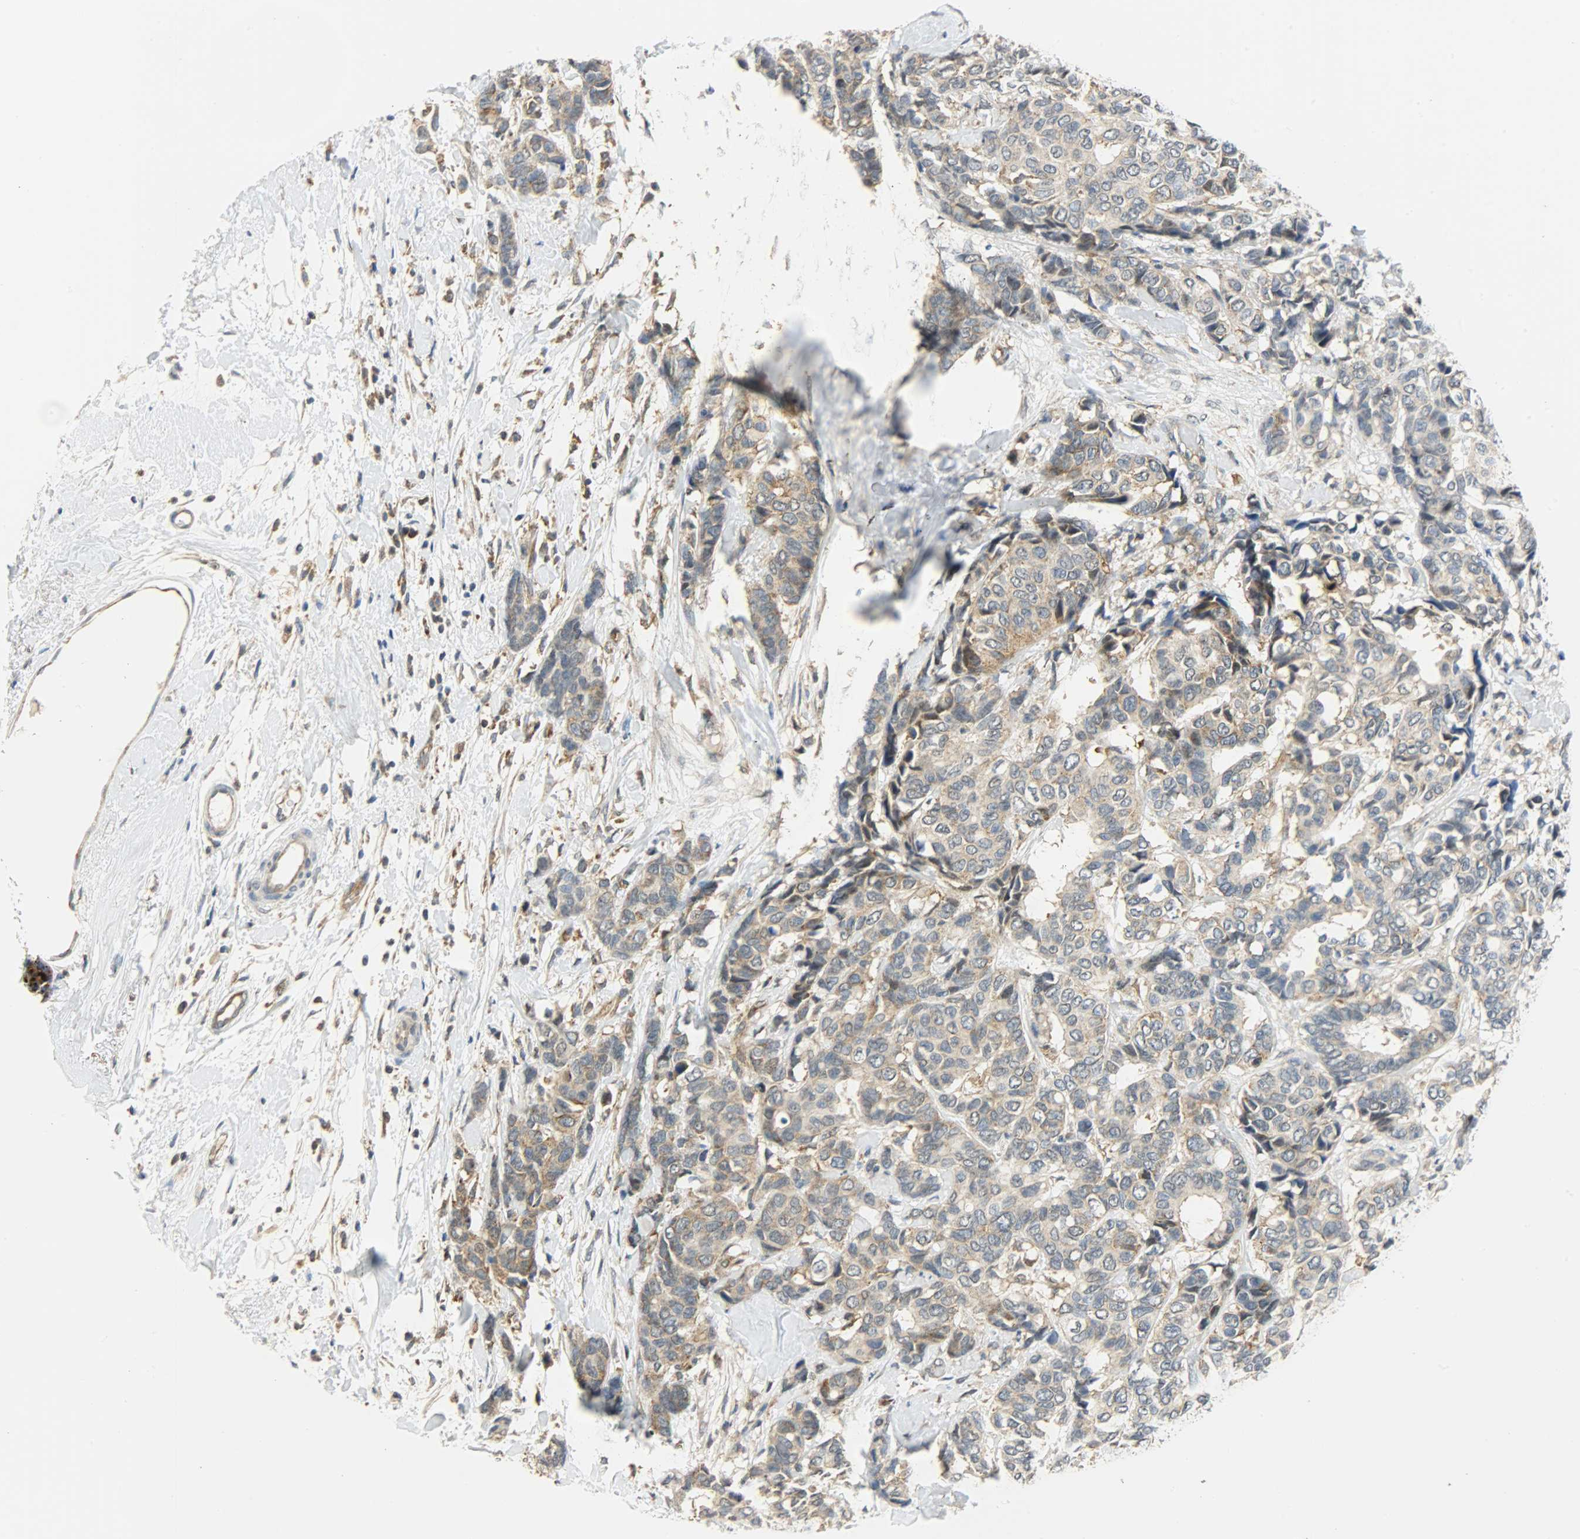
{"staining": {"intensity": "moderate", "quantity": ">75%", "location": "cytoplasmic/membranous"}, "tissue": "breast cancer", "cell_type": "Tumor cells", "image_type": "cancer", "snomed": [{"axis": "morphology", "description": "Duct carcinoma"}, {"axis": "topography", "description": "Breast"}], "caption": "Immunohistochemistry histopathology image of invasive ductal carcinoma (breast) stained for a protein (brown), which reveals medium levels of moderate cytoplasmic/membranous positivity in approximately >75% of tumor cells.", "gene": "GIT2", "patient": {"sex": "female", "age": 87}}